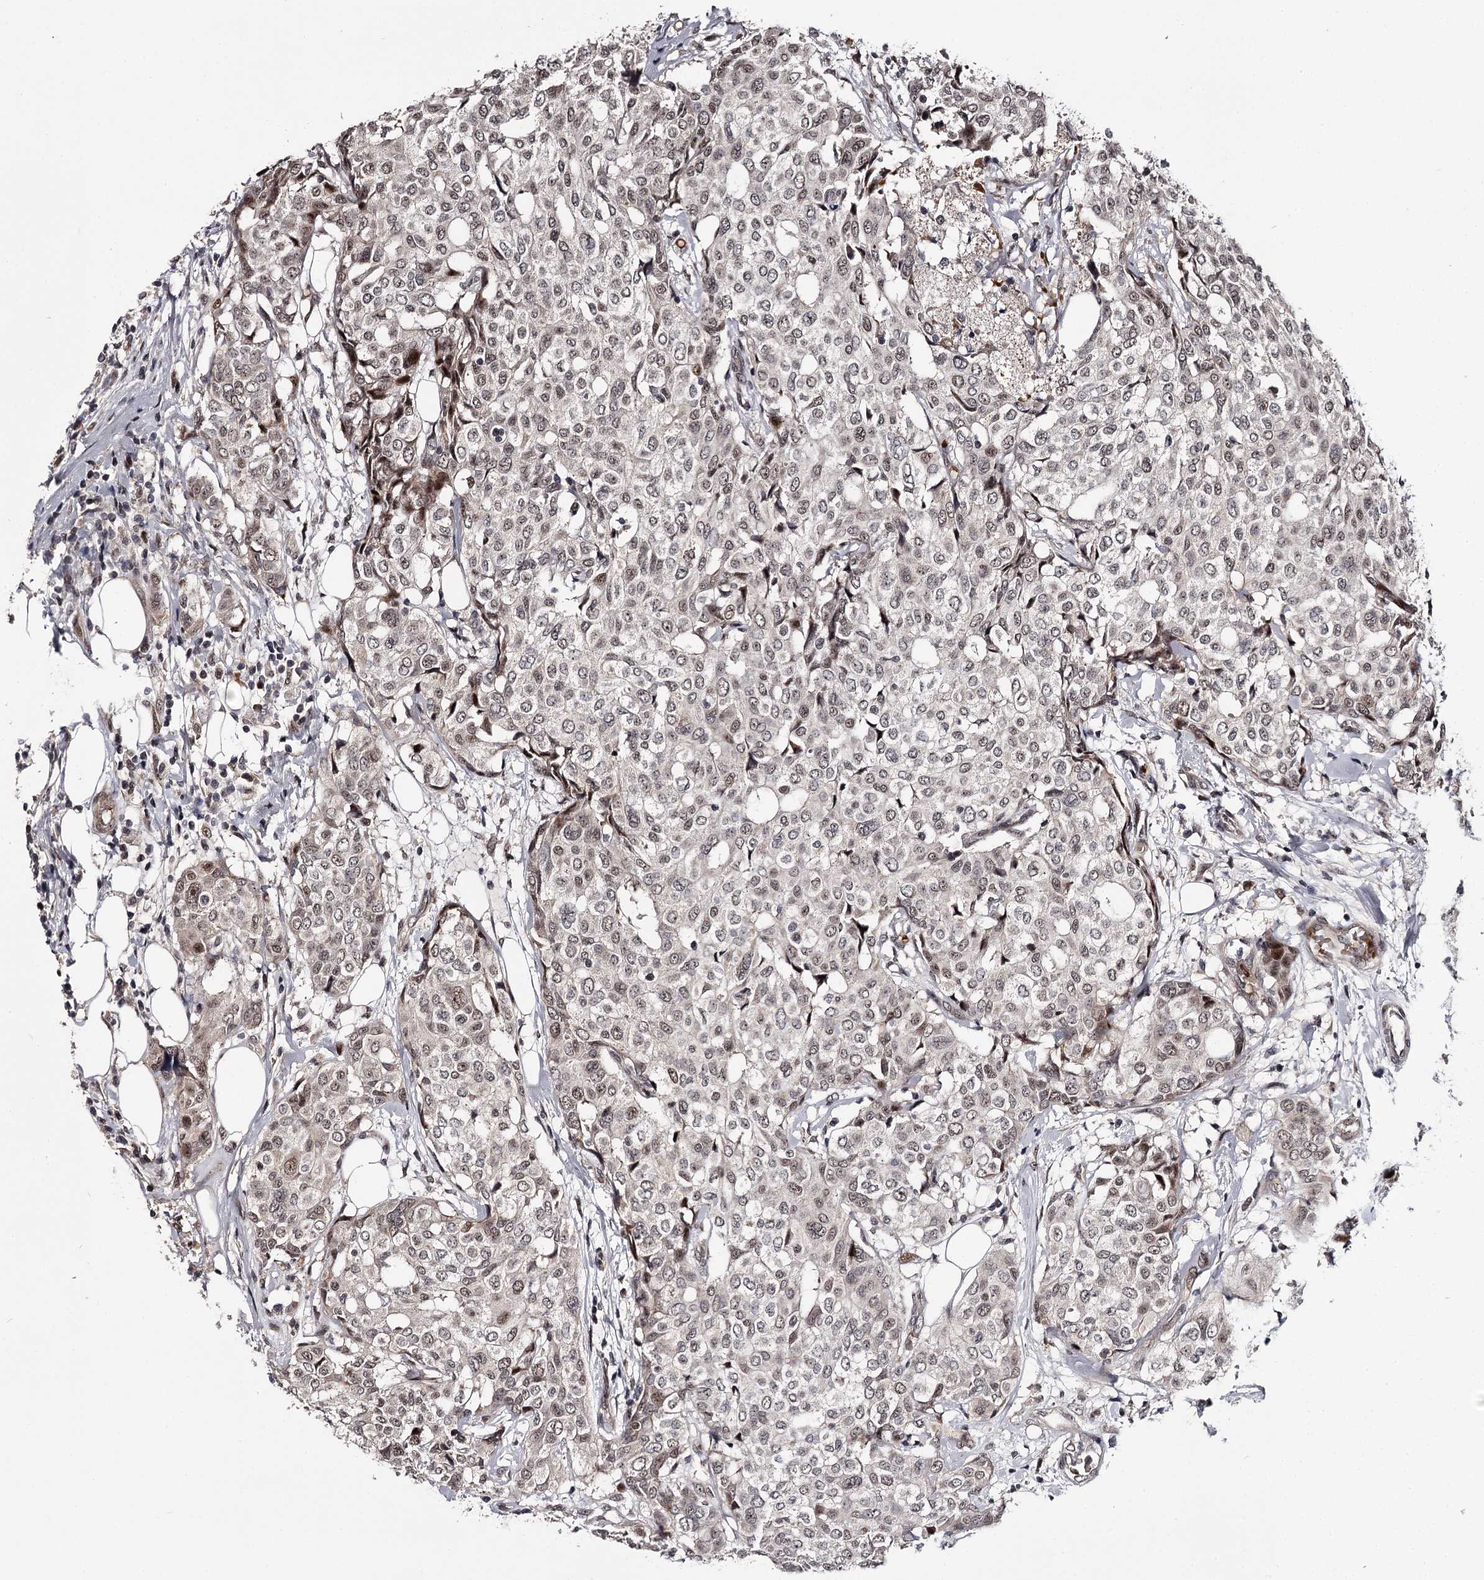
{"staining": {"intensity": "weak", "quantity": "25%-75%", "location": "nuclear"}, "tissue": "breast cancer", "cell_type": "Tumor cells", "image_type": "cancer", "snomed": [{"axis": "morphology", "description": "Lobular carcinoma"}, {"axis": "topography", "description": "Breast"}], "caption": "Weak nuclear protein staining is appreciated in about 25%-75% of tumor cells in breast cancer (lobular carcinoma).", "gene": "RNF44", "patient": {"sex": "female", "age": 51}}